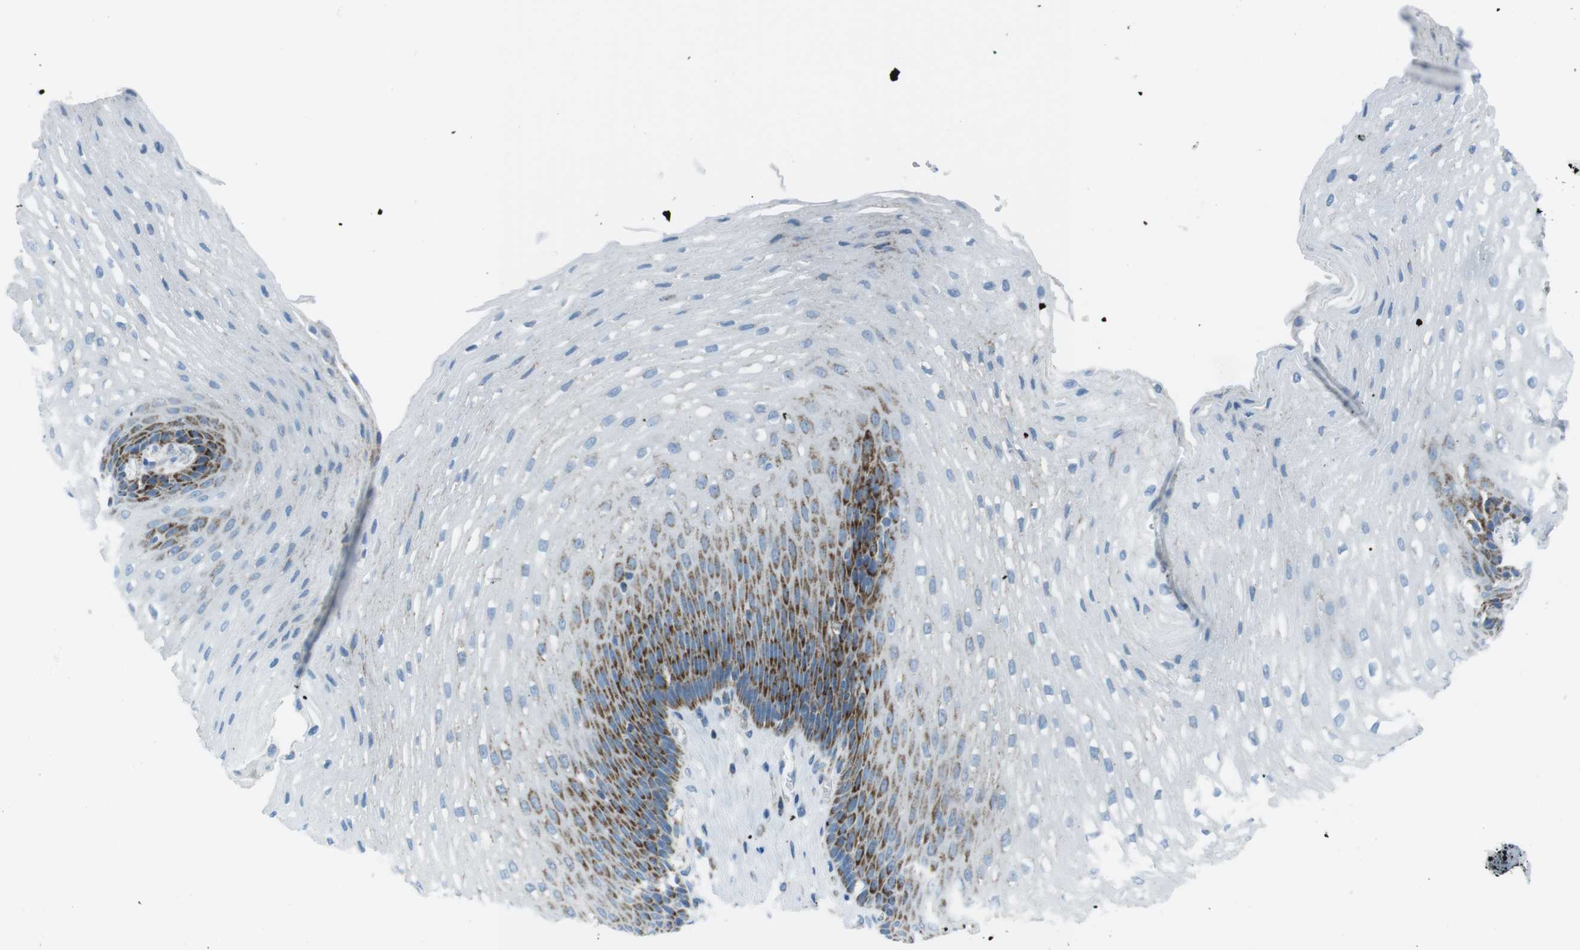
{"staining": {"intensity": "strong", "quantity": "25%-75%", "location": "cytoplasmic/membranous"}, "tissue": "esophagus", "cell_type": "Squamous epithelial cells", "image_type": "normal", "snomed": [{"axis": "morphology", "description": "Normal tissue, NOS"}, {"axis": "topography", "description": "Esophagus"}], "caption": "Immunohistochemistry micrograph of benign esophagus: esophagus stained using immunohistochemistry demonstrates high levels of strong protein expression localized specifically in the cytoplasmic/membranous of squamous epithelial cells, appearing as a cytoplasmic/membranous brown color.", "gene": "DNAJA3", "patient": {"sex": "male", "age": 48}}